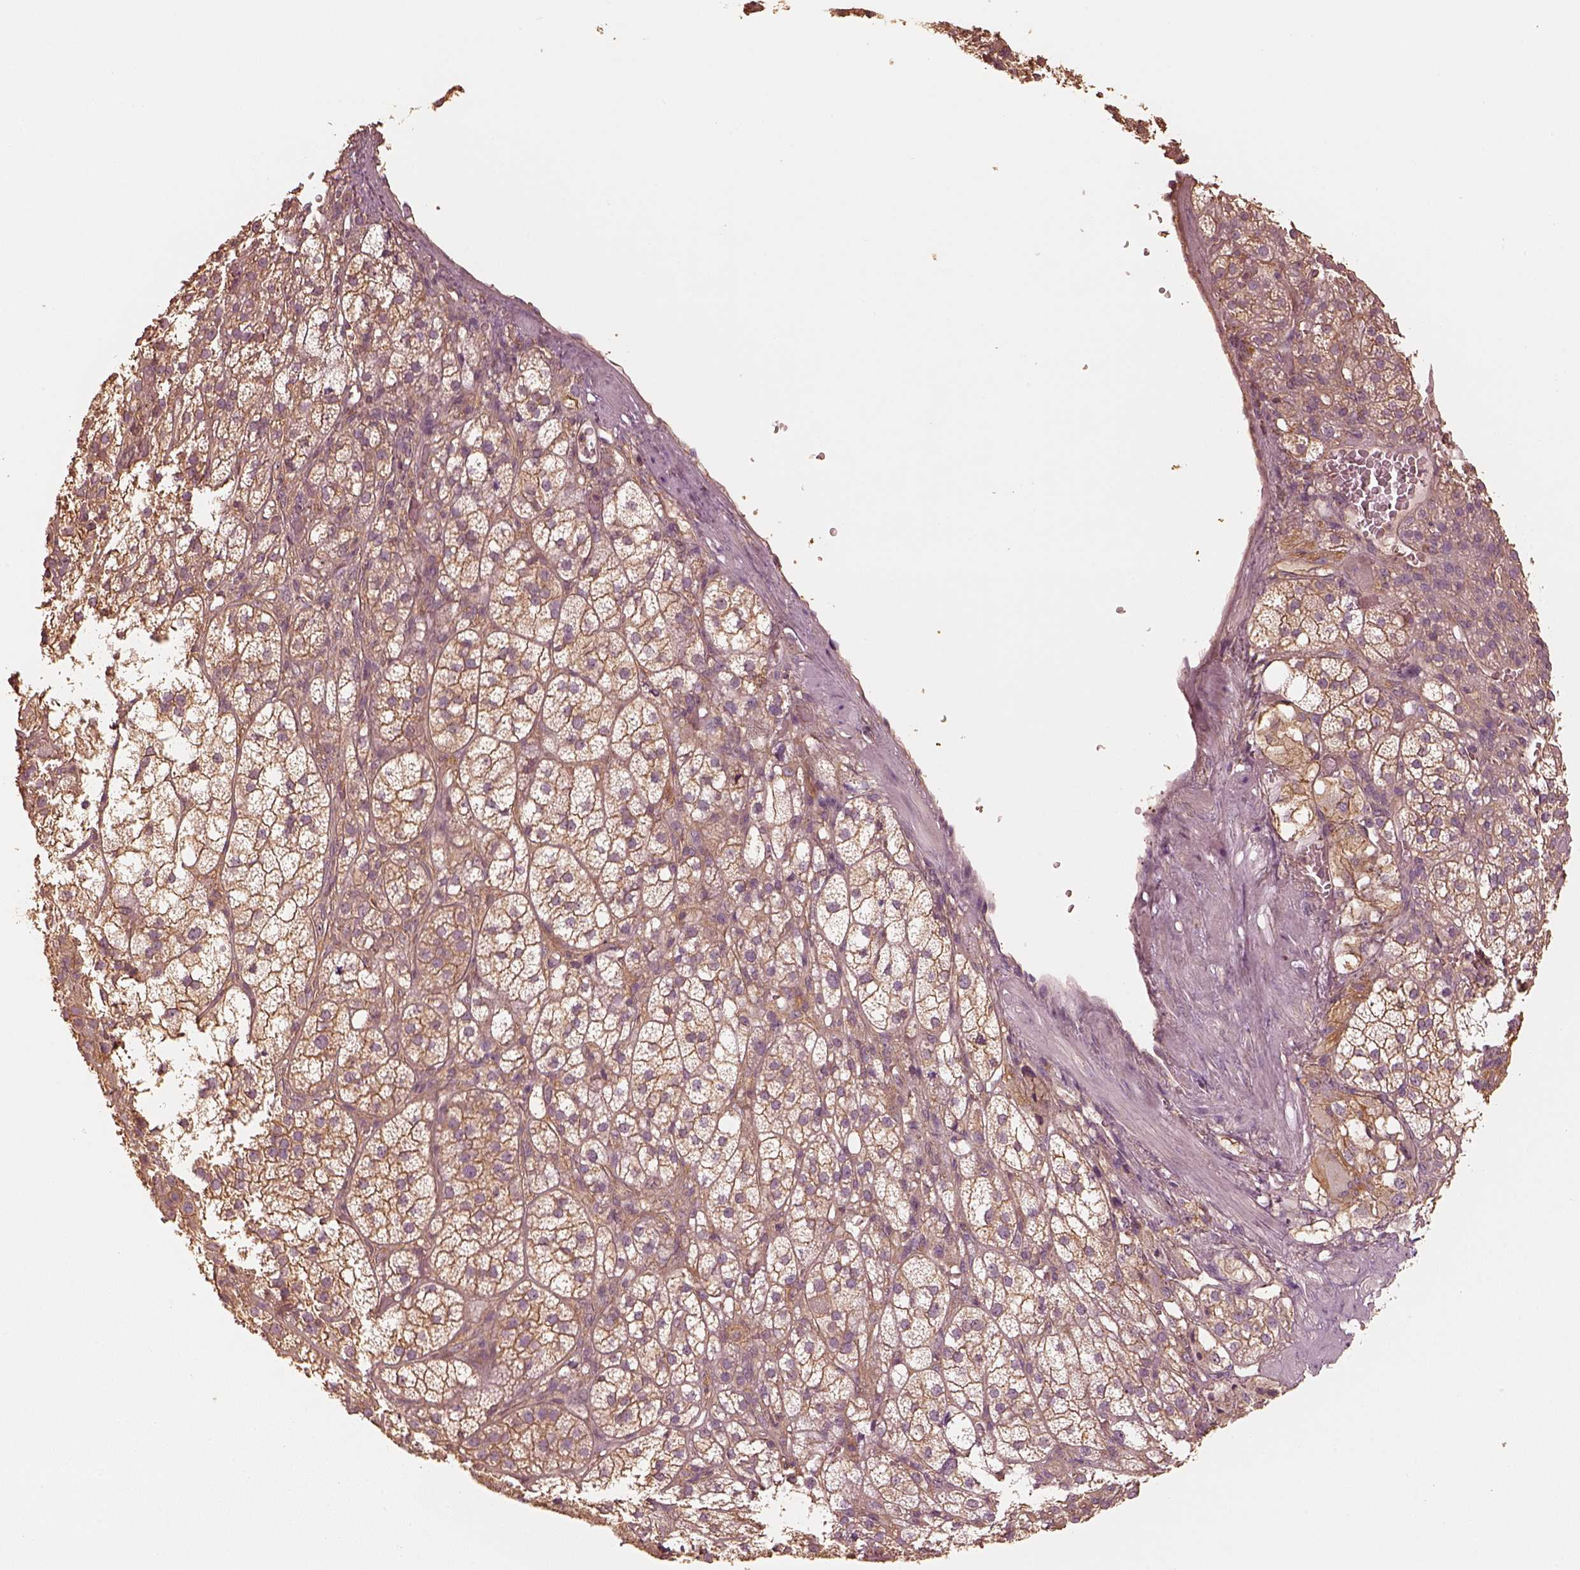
{"staining": {"intensity": "moderate", "quantity": ">75%", "location": "cytoplasmic/membranous"}, "tissue": "adrenal gland", "cell_type": "Glandular cells", "image_type": "normal", "snomed": [{"axis": "morphology", "description": "Normal tissue, NOS"}, {"axis": "topography", "description": "Adrenal gland"}], "caption": "A photomicrograph of human adrenal gland stained for a protein demonstrates moderate cytoplasmic/membranous brown staining in glandular cells. (Brightfield microscopy of DAB IHC at high magnification).", "gene": "WDR7", "patient": {"sex": "female", "age": 60}}